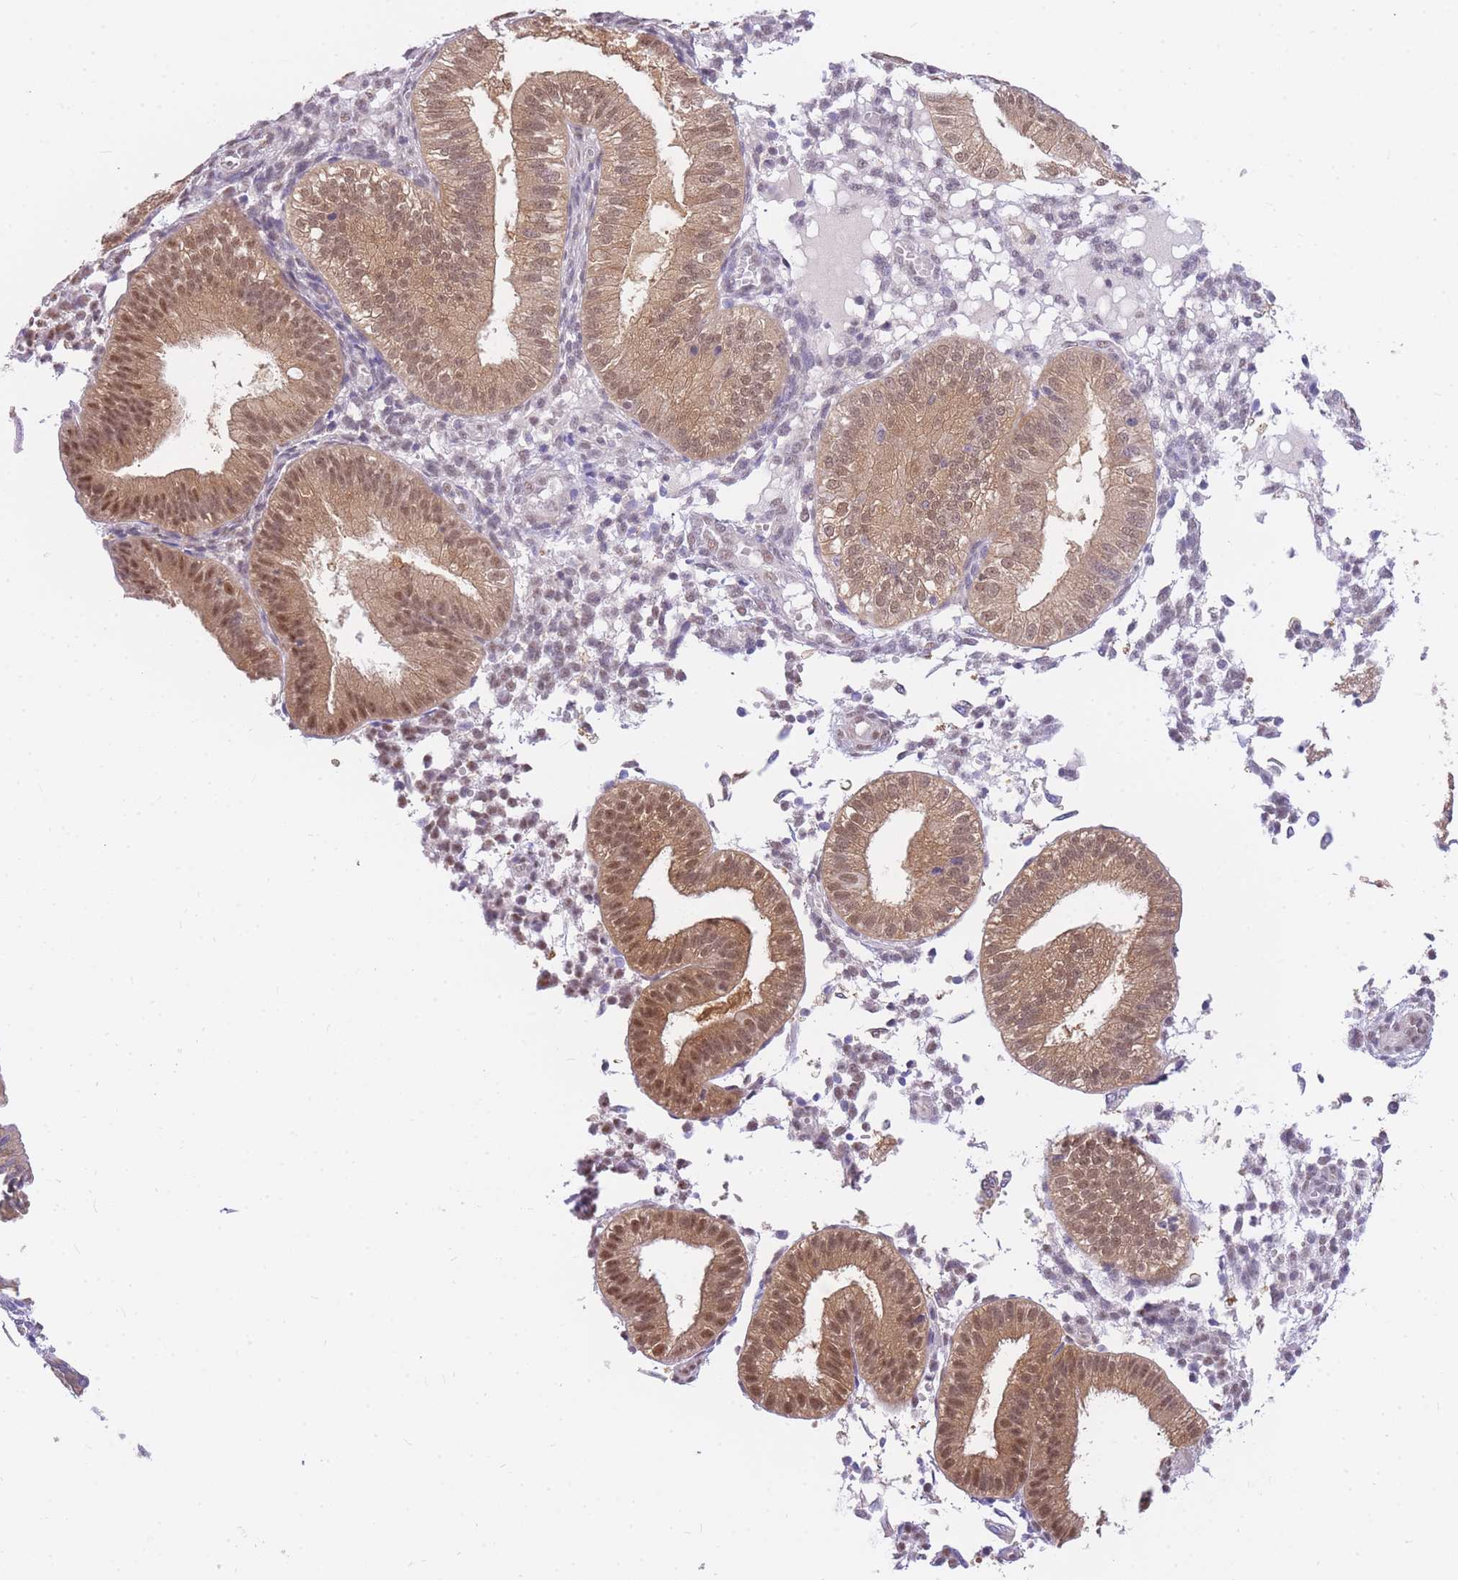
{"staining": {"intensity": "negative", "quantity": "none", "location": "none"}, "tissue": "endometrium", "cell_type": "Cells in endometrial stroma", "image_type": "normal", "snomed": [{"axis": "morphology", "description": "Normal tissue, NOS"}, {"axis": "topography", "description": "Endometrium"}], "caption": "Cells in endometrial stroma show no significant staining in normal endometrium. (Brightfield microscopy of DAB IHC at high magnification).", "gene": "S100PBP", "patient": {"sex": "female", "age": 39}}